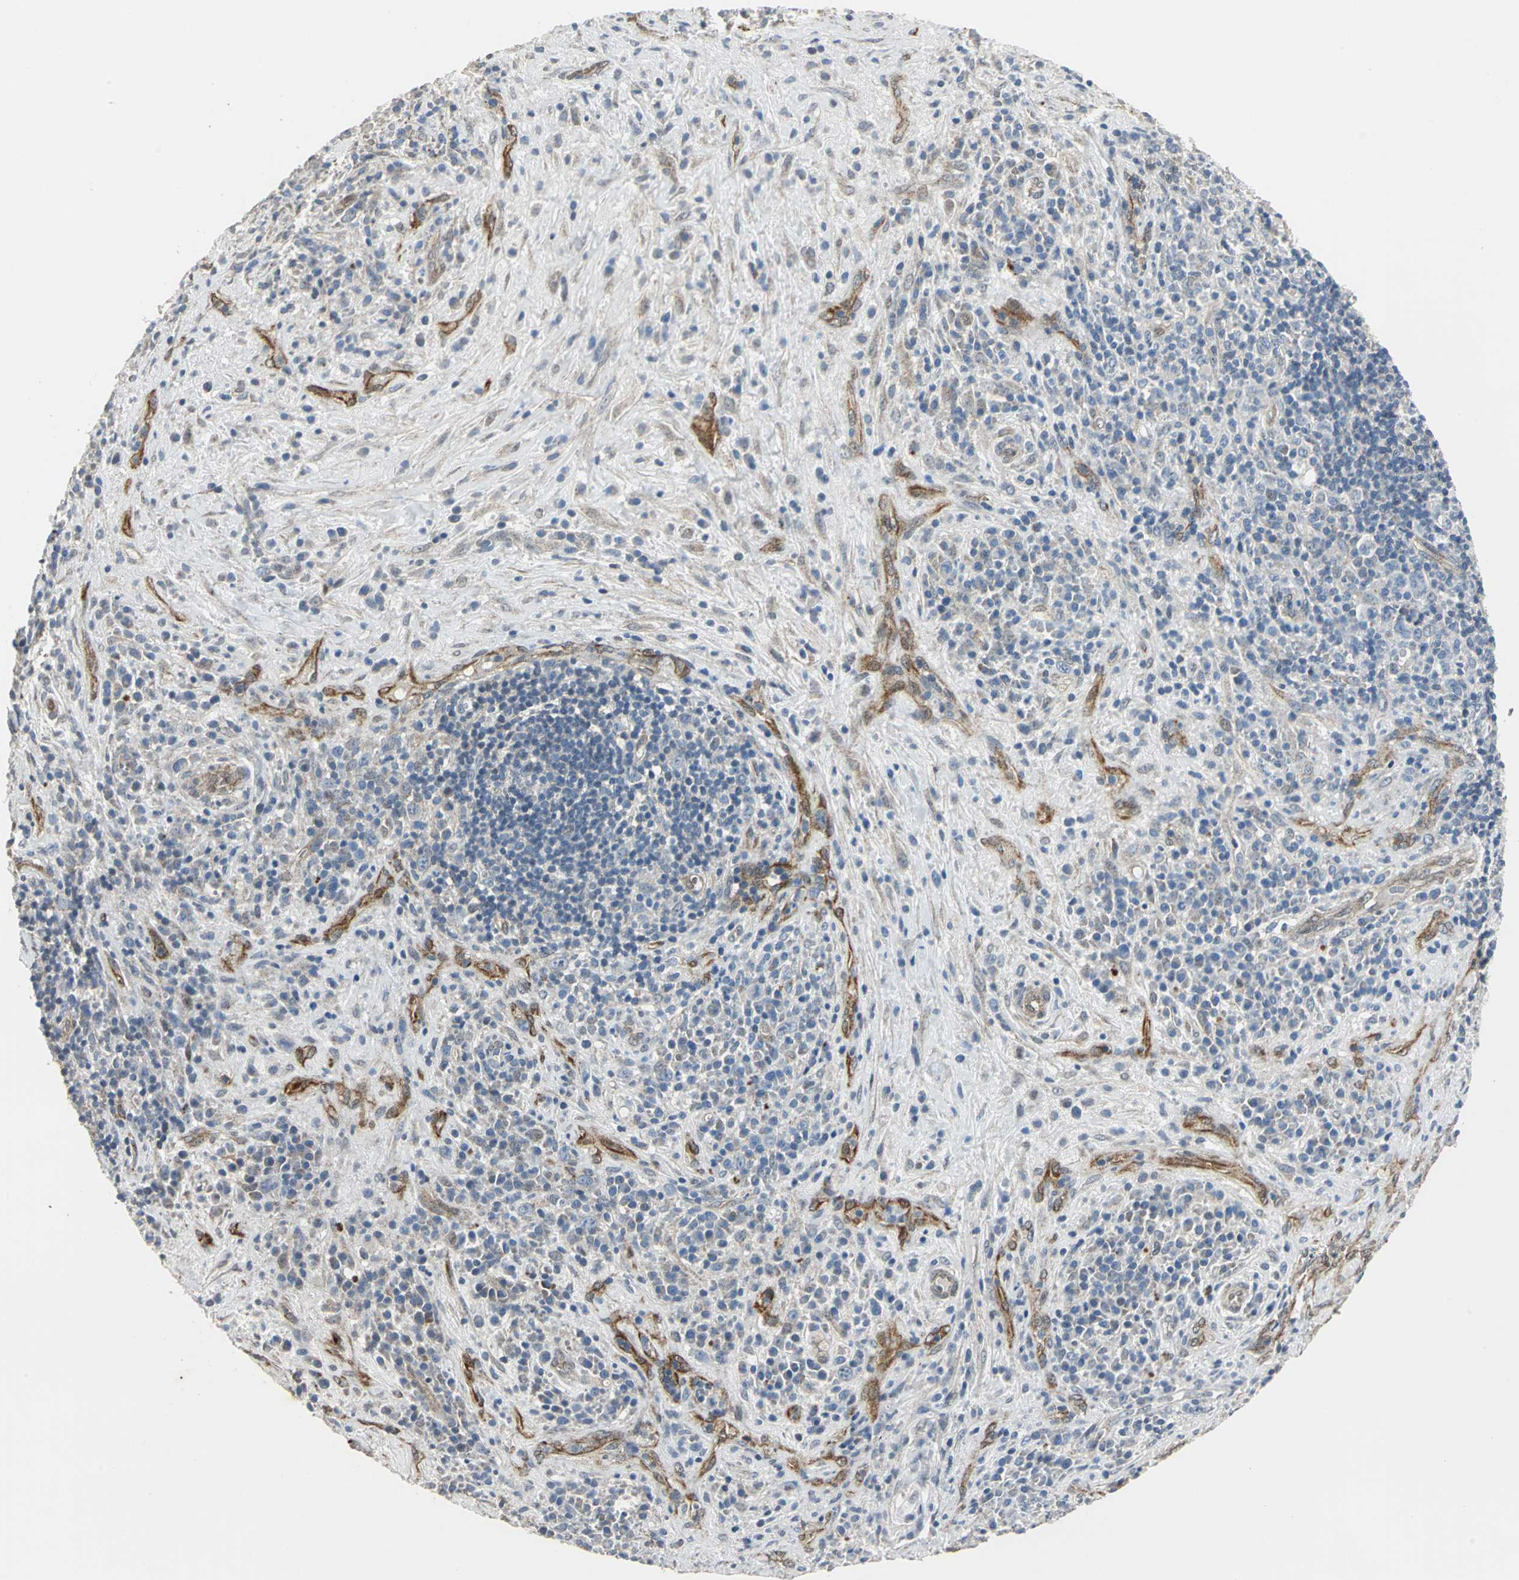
{"staining": {"intensity": "negative", "quantity": "none", "location": "none"}, "tissue": "lymphoma", "cell_type": "Tumor cells", "image_type": "cancer", "snomed": [{"axis": "morphology", "description": "Hodgkin's disease, NOS"}, {"axis": "topography", "description": "Lymph node"}], "caption": "DAB (3,3'-diaminobenzidine) immunohistochemical staining of Hodgkin's disease exhibits no significant expression in tumor cells.", "gene": "DNAJB4", "patient": {"sex": "female", "age": 25}}